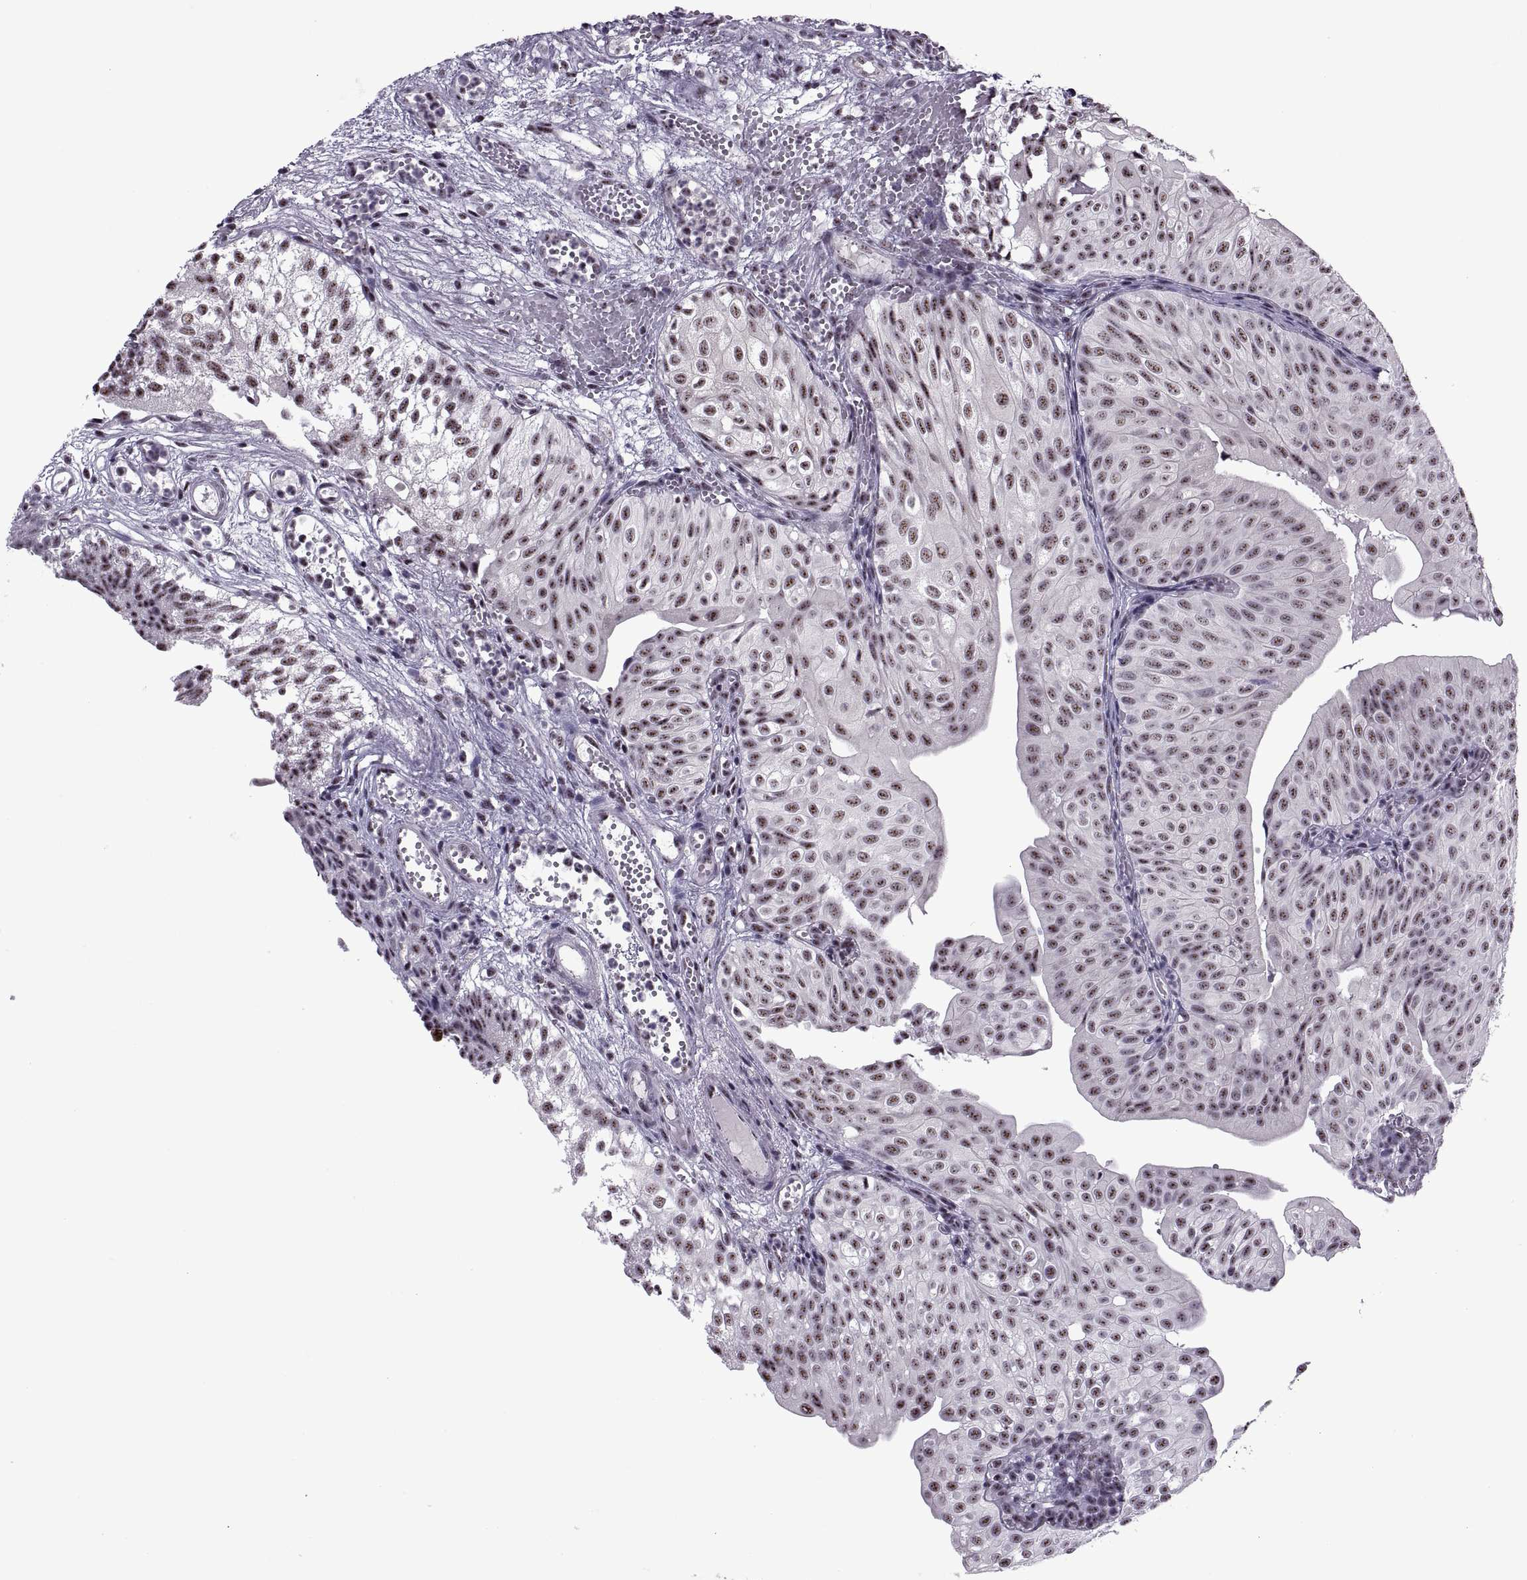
{"staining": {"intensity": "weak", "quantity": ">75%", "location": "nuclear"}, "tissue": "urothelial cancer", "cell_type": "Tumor cells", "image_type": "cancer", "snomed": [{"axis": "morphology", "description": "Urothelial carcinoma, Low grade"}, {"axis": "topography", "description": "Urinary bladder"}], "caption": "The photomicrograph demonstrates staining of urothelial carcinoma (low-grade), revealing weak nuclear protein staining (brown color) within tumor cells.", "gene": "MAGEA4", "patient": {"sex": "male", "age": 72}}